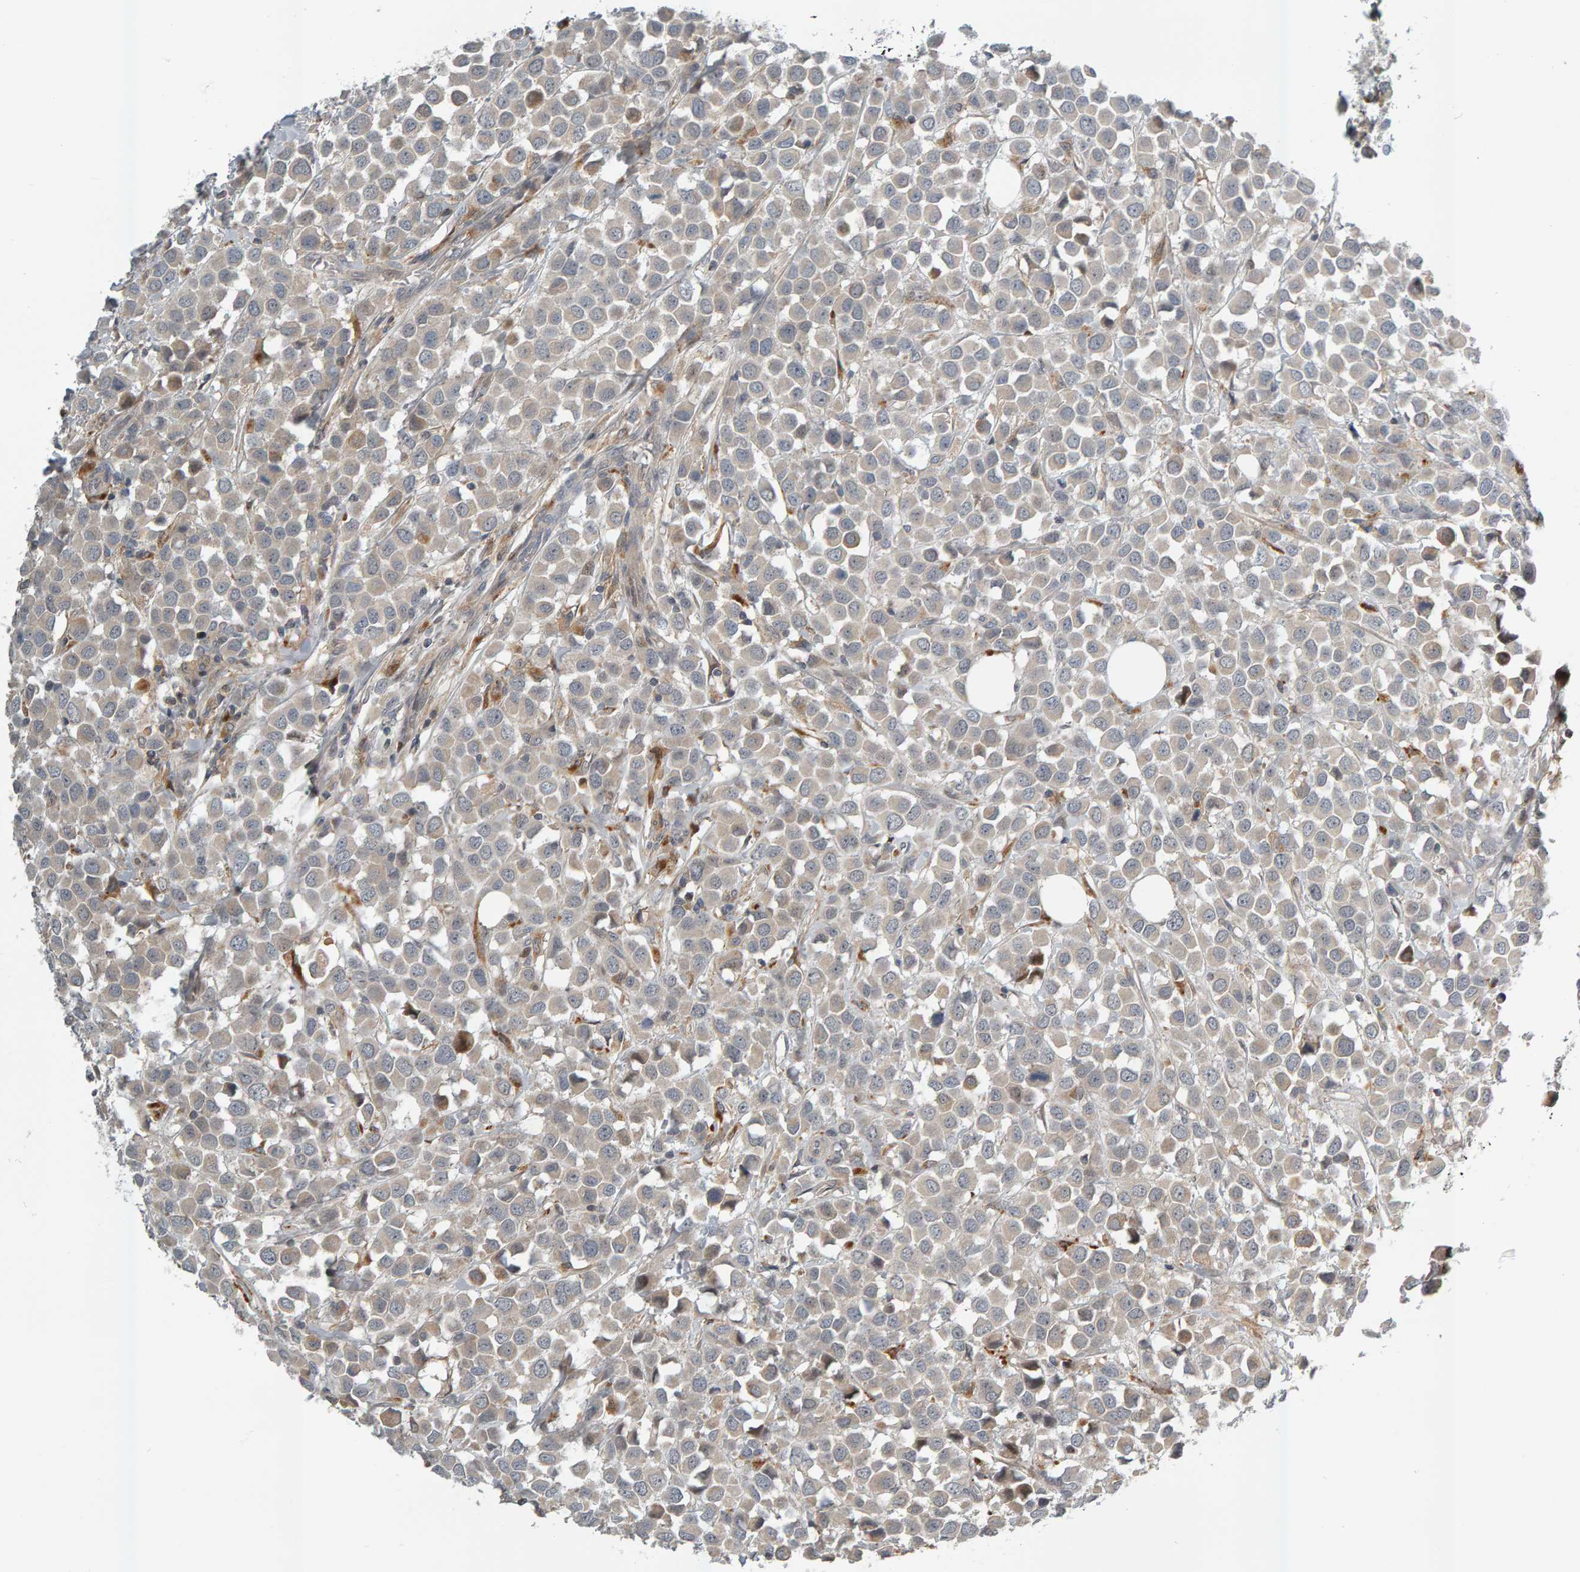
{"staining": {"intensity": "moderate", "quantity": "<25%", "location": "cytoplasmic/membranous"}, "tissue": "breast cancer", "cell_type": "Tumor cells", "image_type": "cancer", "snomed": [{"axis": "morphology", "description": "Duct carcinoma"}, {"axis": "topography", "description": "Breast"}], "caption": "Tumor cells demonstrate moderate cytoplasmic/membranous staining in about <25% of cells in breast cancer (infiltrating ductal carcinoma).", "gene": "ZNF160", "patient": {"sex": "female", "age": 61}}